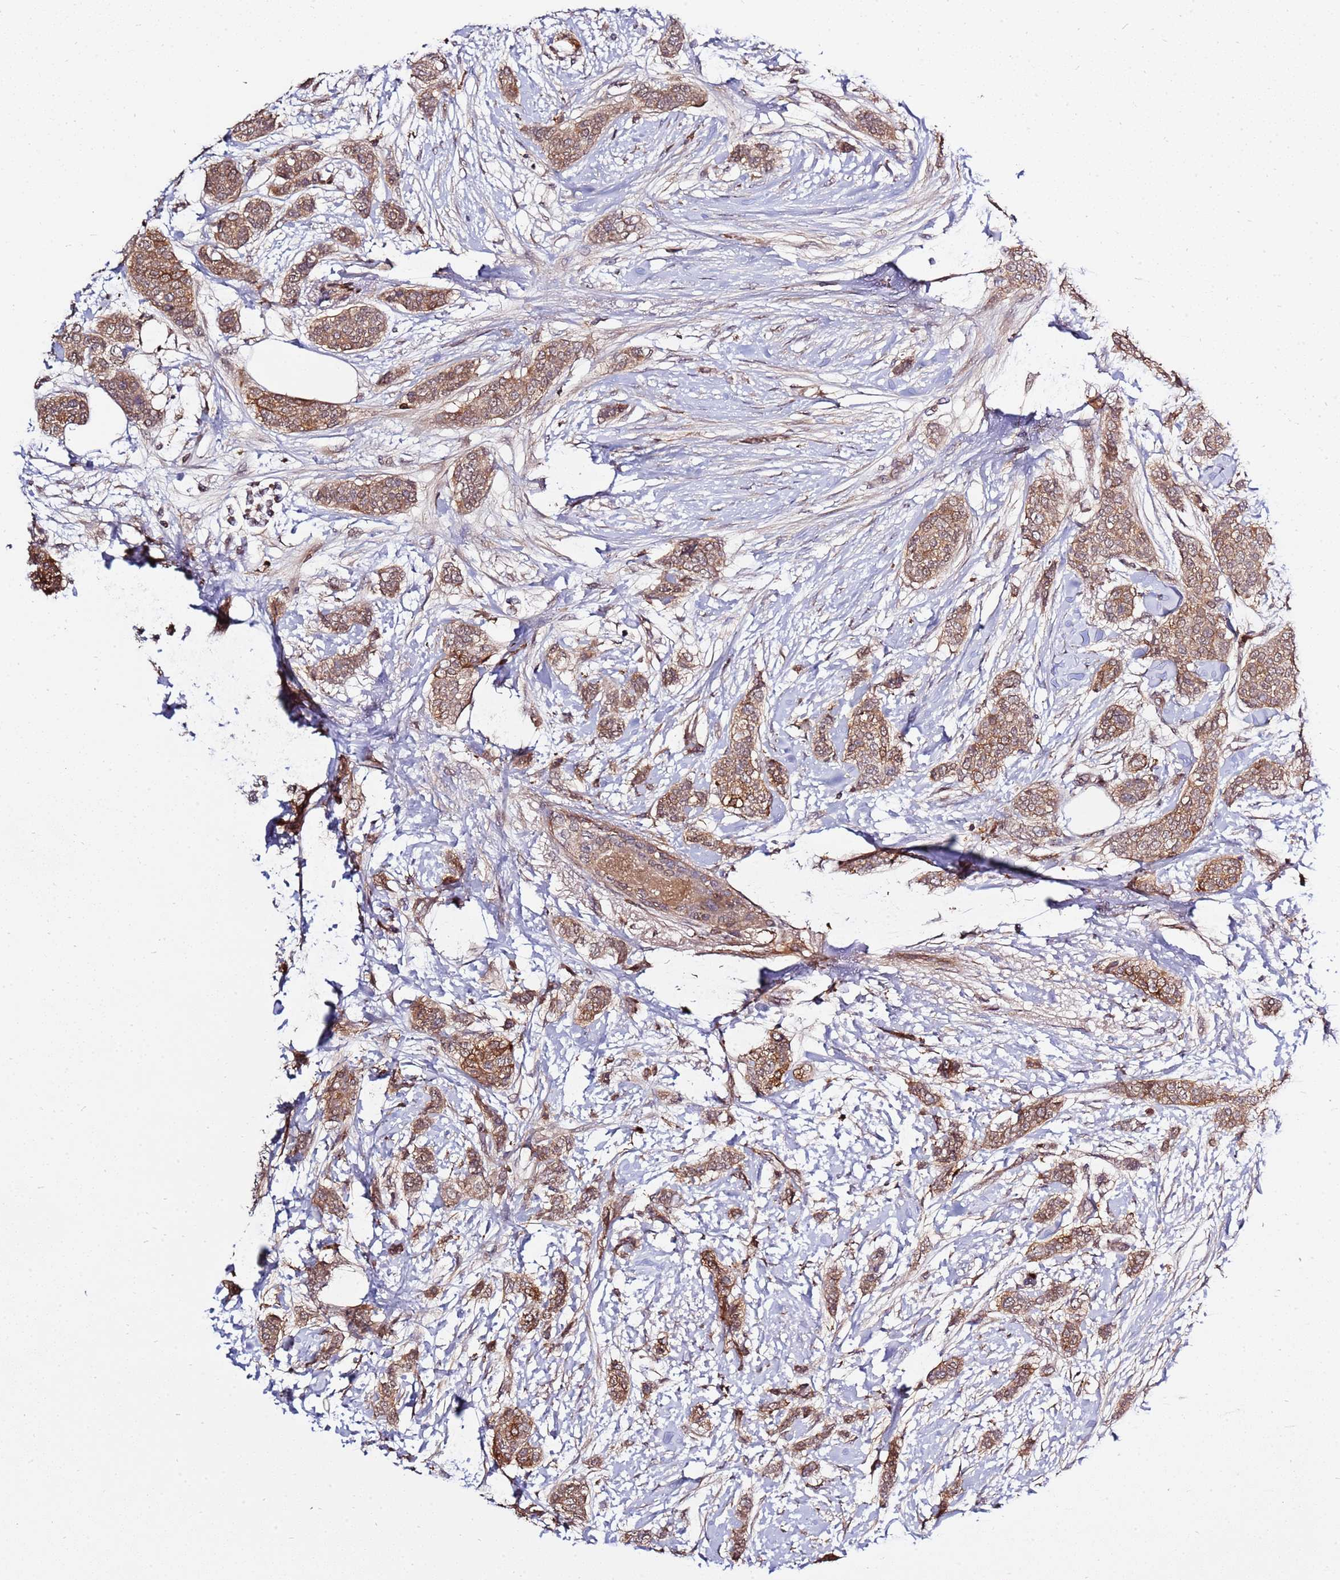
{"staining": {"intensity": "moderate", "quantity": ">75%", "location": "cytoplasmic/membranous"}, "tissue": "breast cancer", "cell_type": "Tumor cells", "image_type": "cancer", "snomed": [{"axis": "morphology", "description": "Duct carcinoma"}, {"axis": "topography", "description": "Breast"}], "caption": "Immunohistochemical staining of human breast infiltrating ductal carcinoma demonstrates moderate cytoplasmic/membranous protein staining in approximately >75% of tumor cells.", "gene": "ZNF624", "patient": {"sex": "female", "age": 72}}